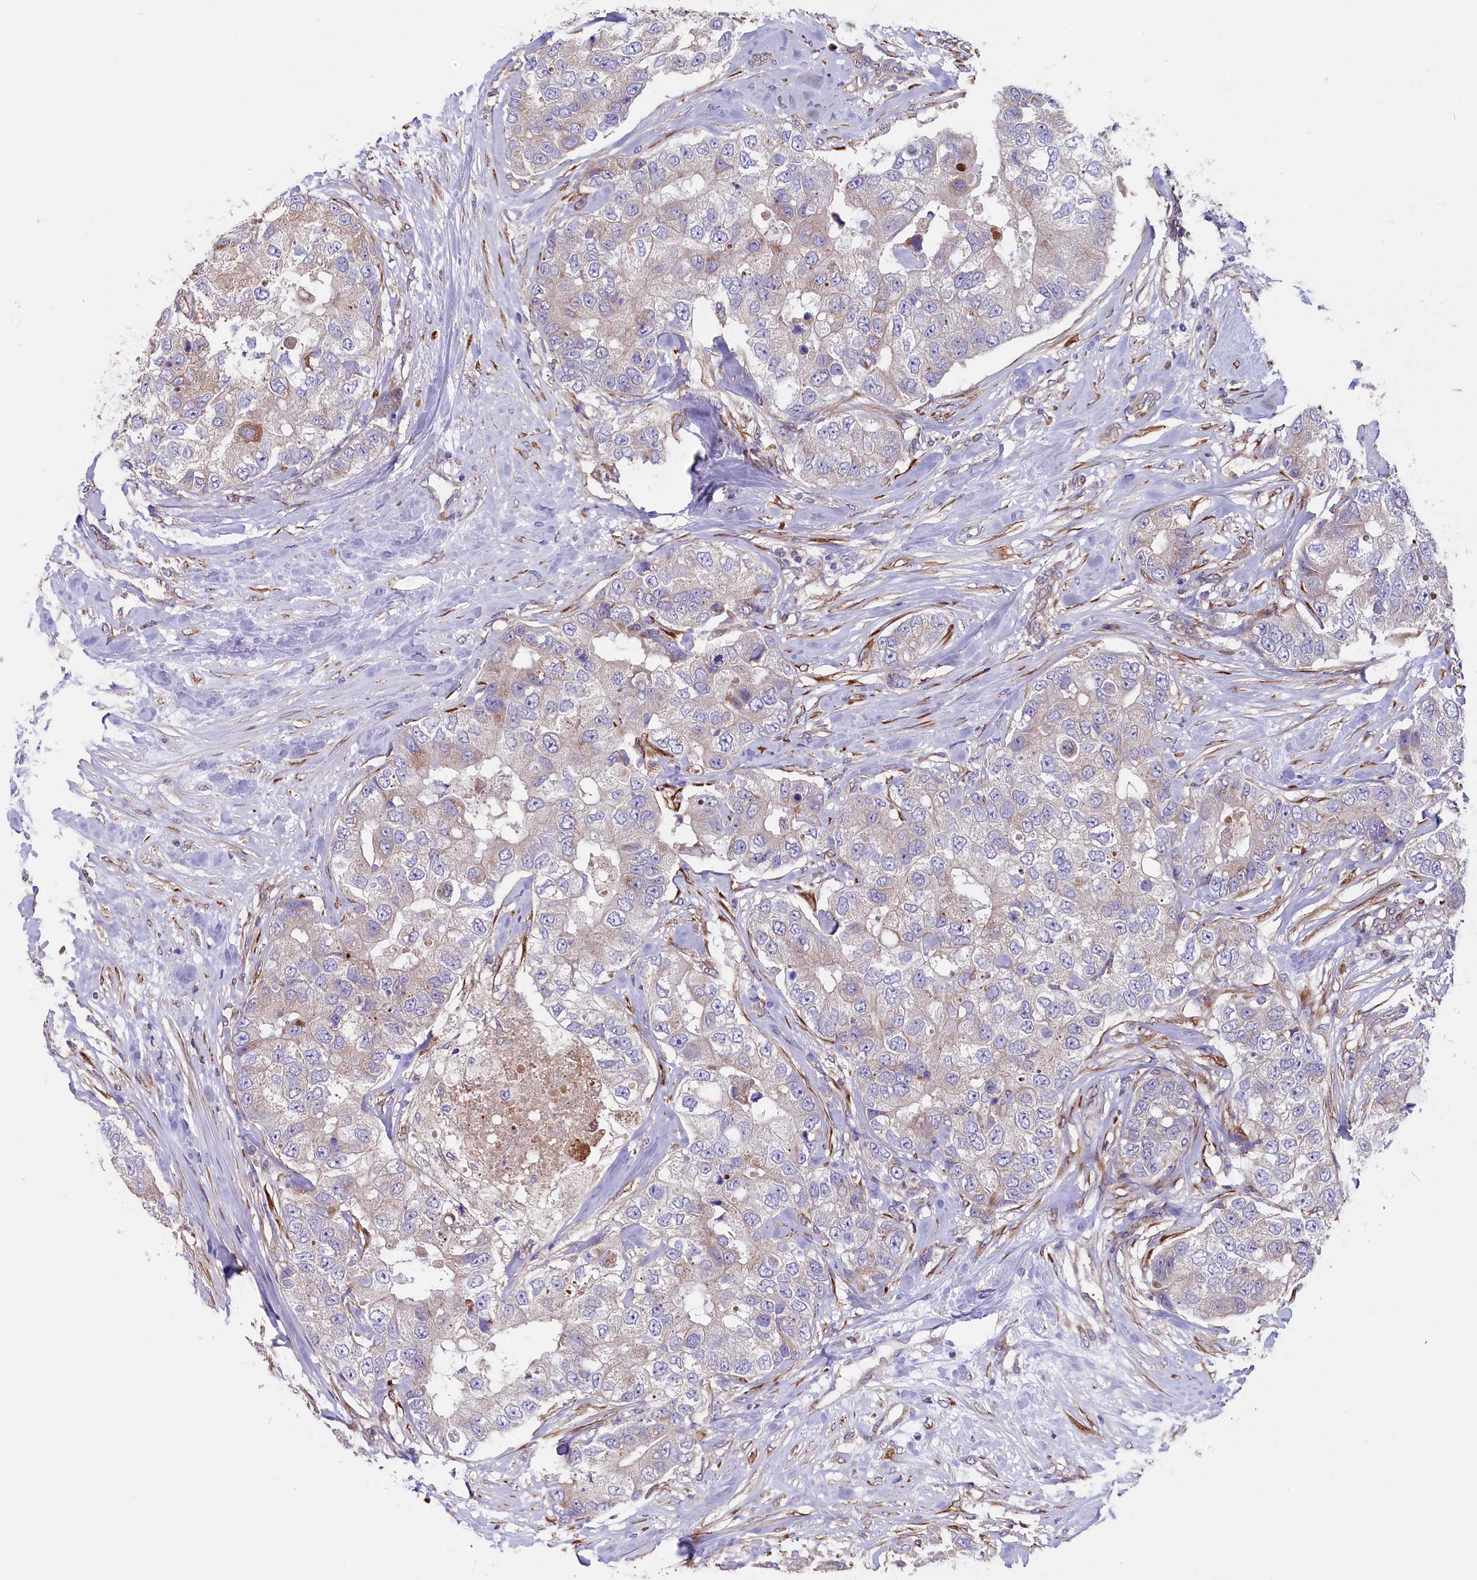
{"staining": {"intensity": "weak", "quantity": "<25%", "location": "cytoplasmic/membranous"}, "tissue": "breast cancer", "cell_type": "Tumor cells", "image_type": "cancer", "snomed": [{"axis": "morphology", "description": "Duct carcinoma"}, {"axis": "topography", "description": "Breast"}], "caption": "Tumor cells show no significant protein staining in intraductal carcinoma (breast).", "gene": "GPR108", "patient": {"sex": "female", "age": 62}}